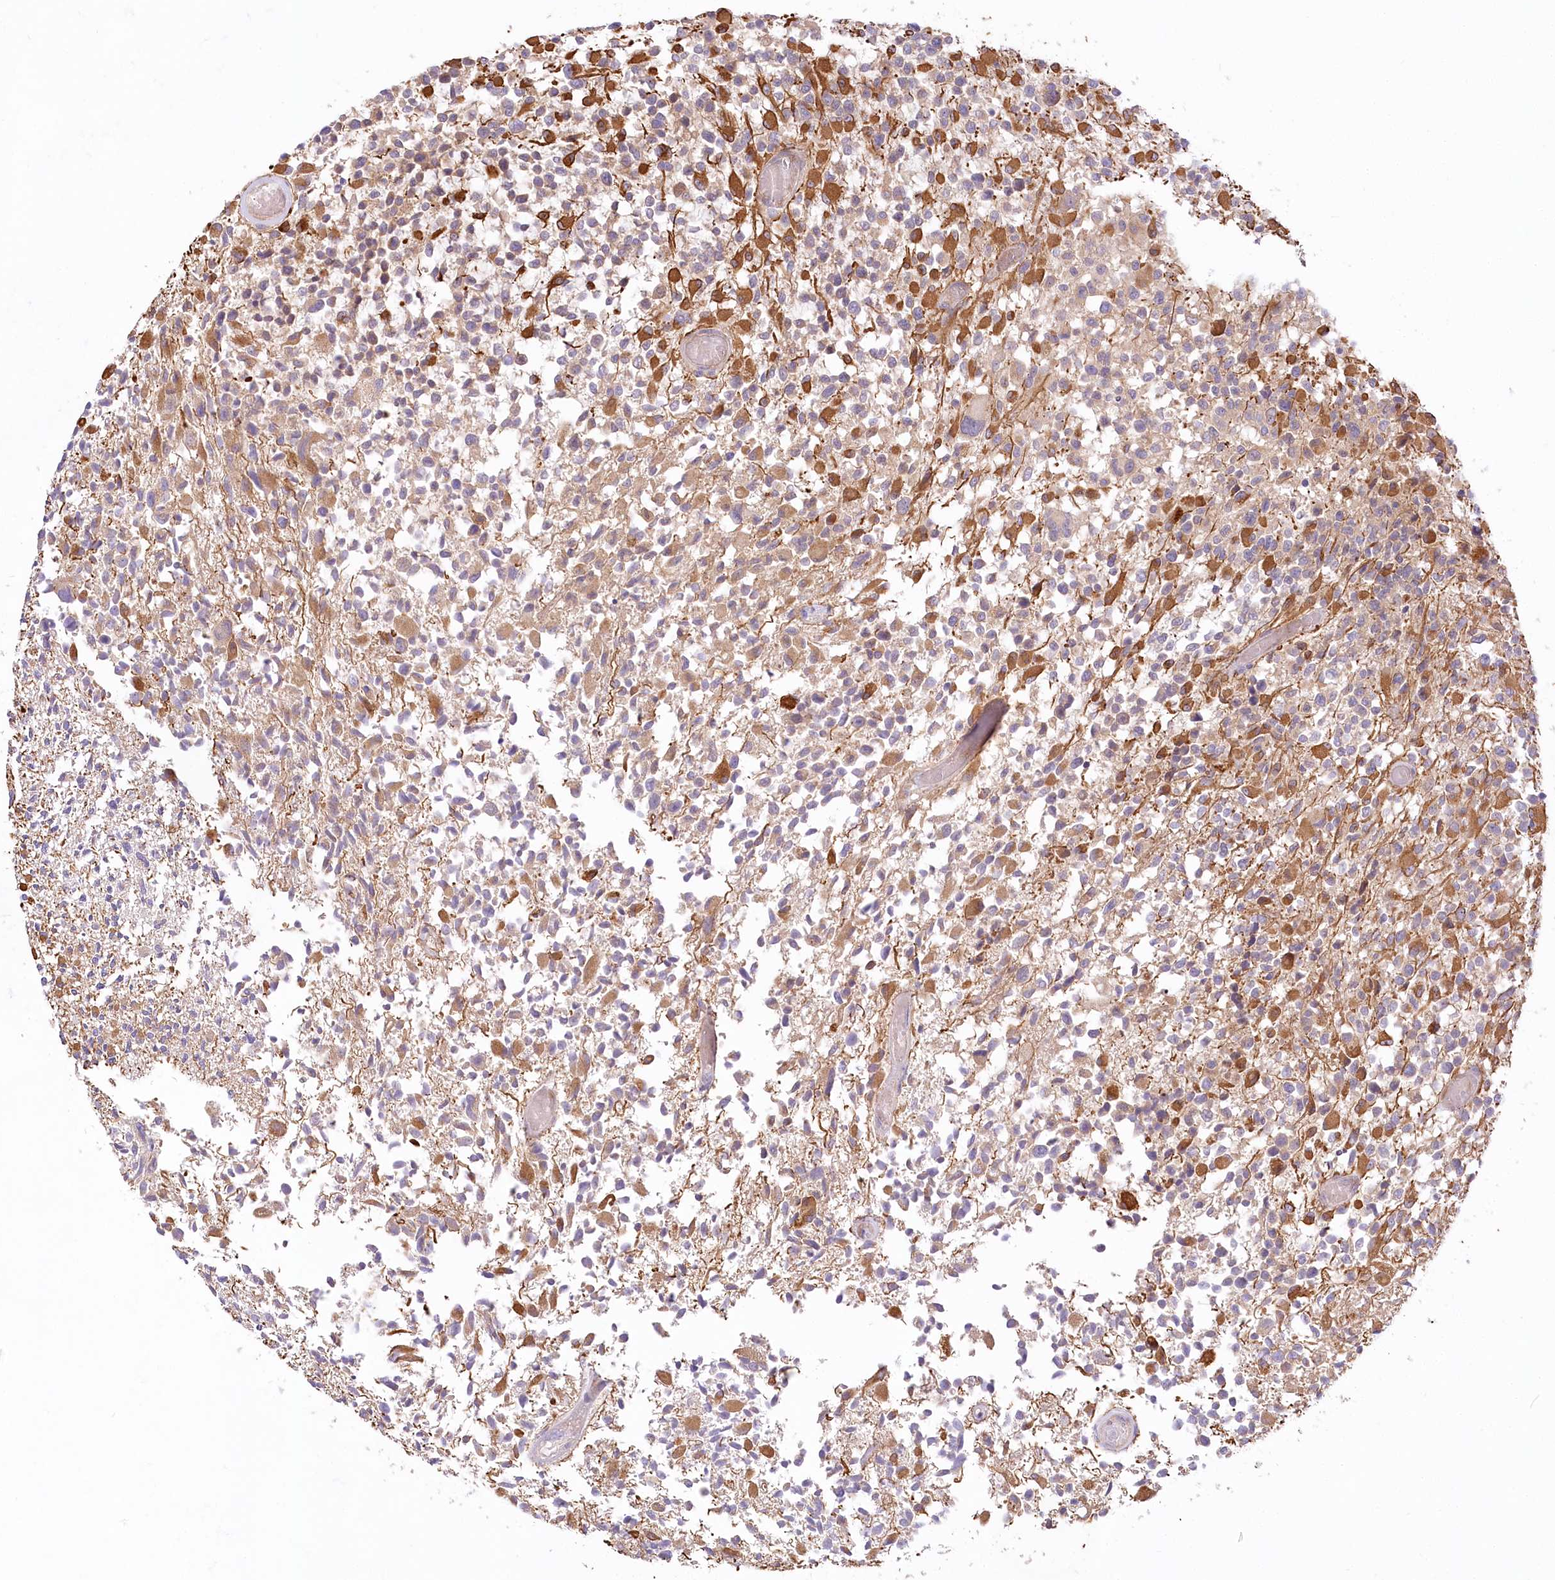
{"staining": {"intensity": "moderate", "quantity": "<25%", "location": "cytoplasmic/membranous"}, "tissue": "glioma", "cell_type": "Tumor cells", "image_type": "cancer", "snomed": [{"axis": "morphology", "description": "Glioma, malignant, High grade"}, {"axis": "morphology", "description": "Glioblastoma, NOS"}, {"axis": "topography", "description": "Brain"}], "caption": "Immunohistochemistry (IHC) photomicrograph of neoplastic tissue: glioblastoma stained using IHC reveals low levels of moderate protein expression localized specifically in the cytoplasmic/membranous of tumor cells, appearing as a cytoplasmic/membranous brown color.", "gene": "PYROXD1", "patient": {"sex": "male", "age": 60}}